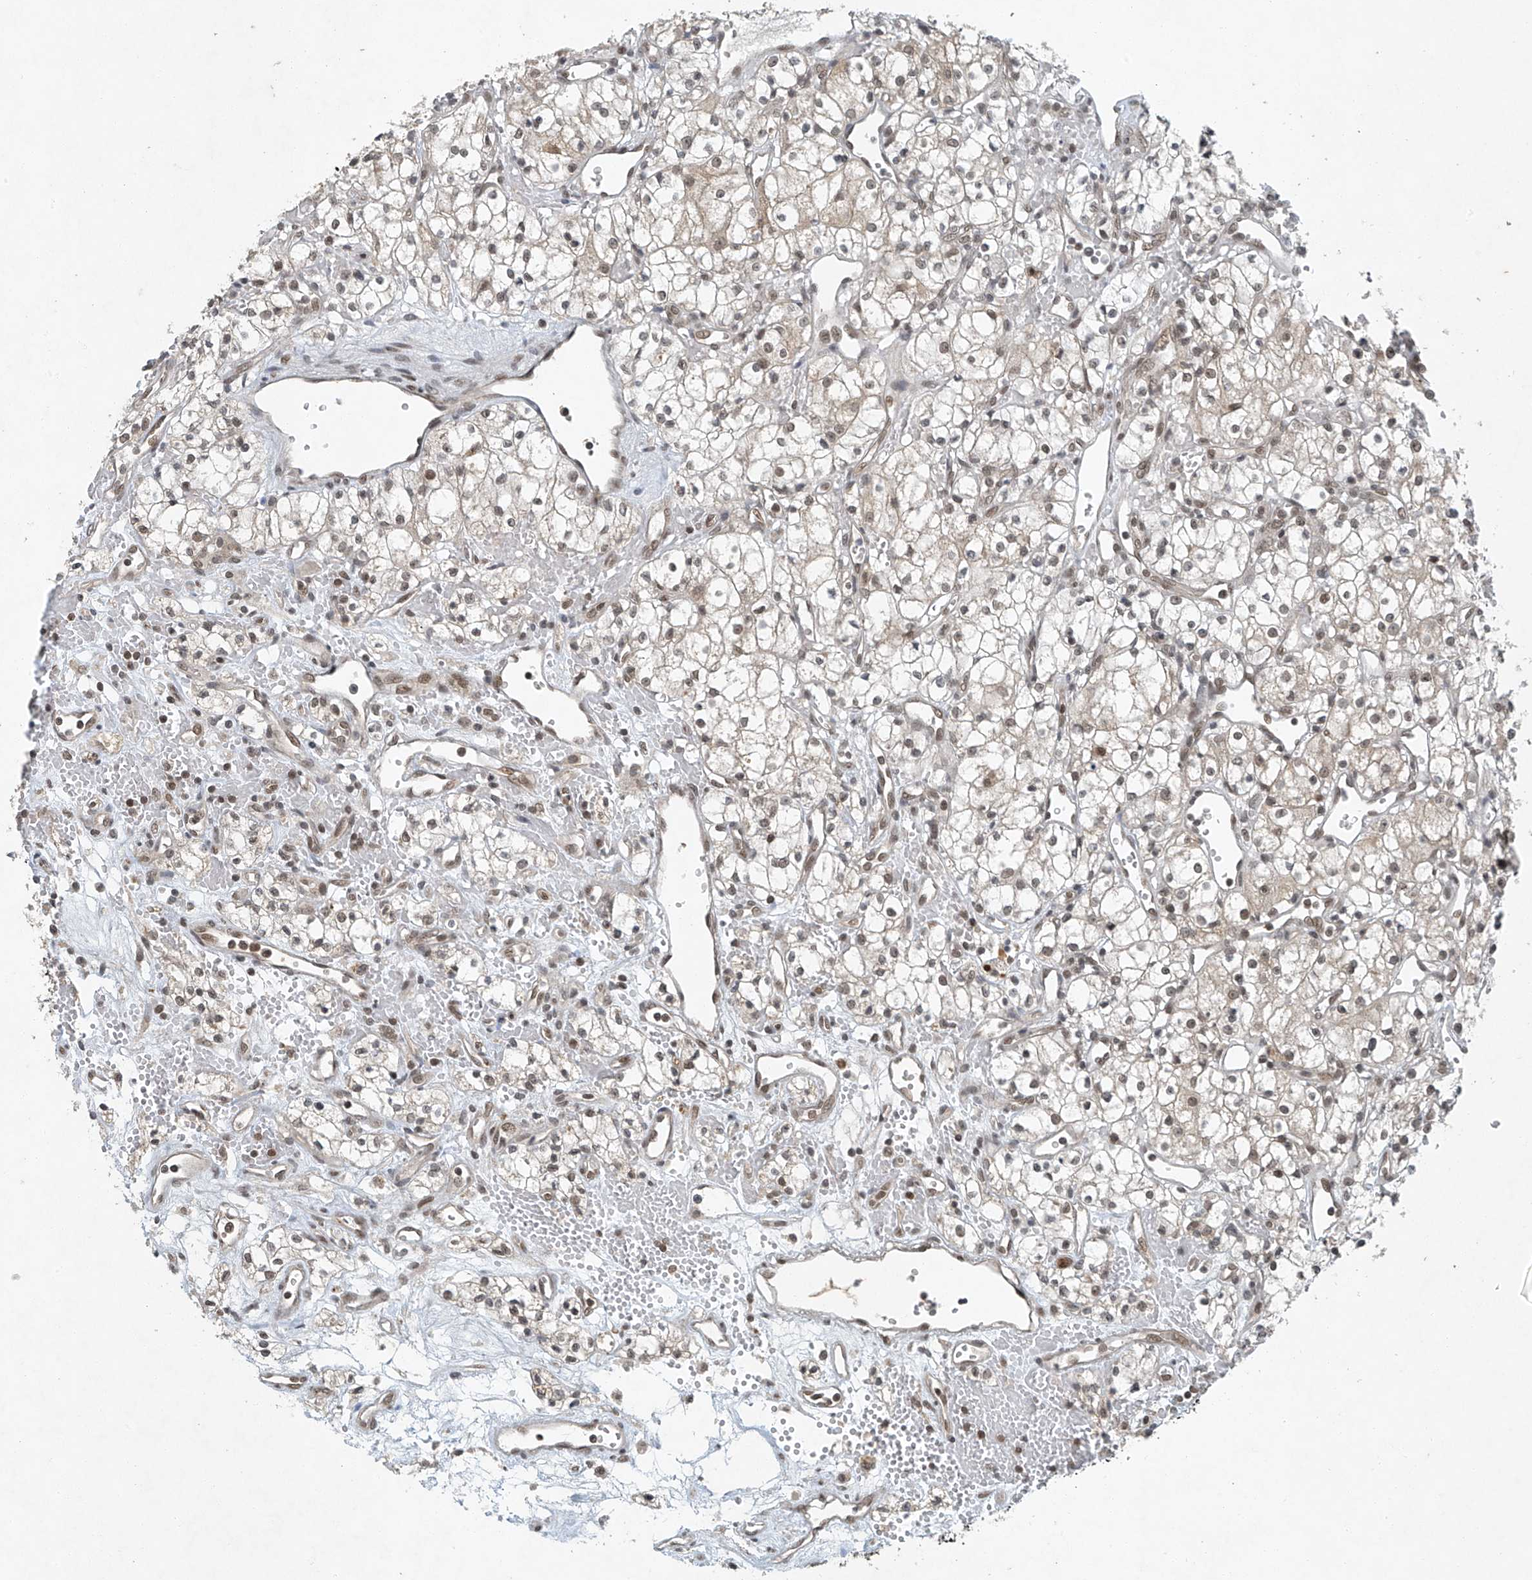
{"staining": {"intensity": "weak", "quantity": "25%-75%", "location": "nuclear"}, "tissue": "renal cancer", "cell_type": "Tumor cells", "image_type": "cancer", "snomed": [{"axis": "morphology", "description": "Adenocarcinoma, NOS"}, {"axis": "topography", "description": "Kidney"}], "caption": "IHC of human adenocarcinoma (renal) demonstrates low levels of weak nuclear positivity in approximately 25%-75% of tumor cells.", "gene": "TAF8", "patient": {"sex": "male", "age": 59}}